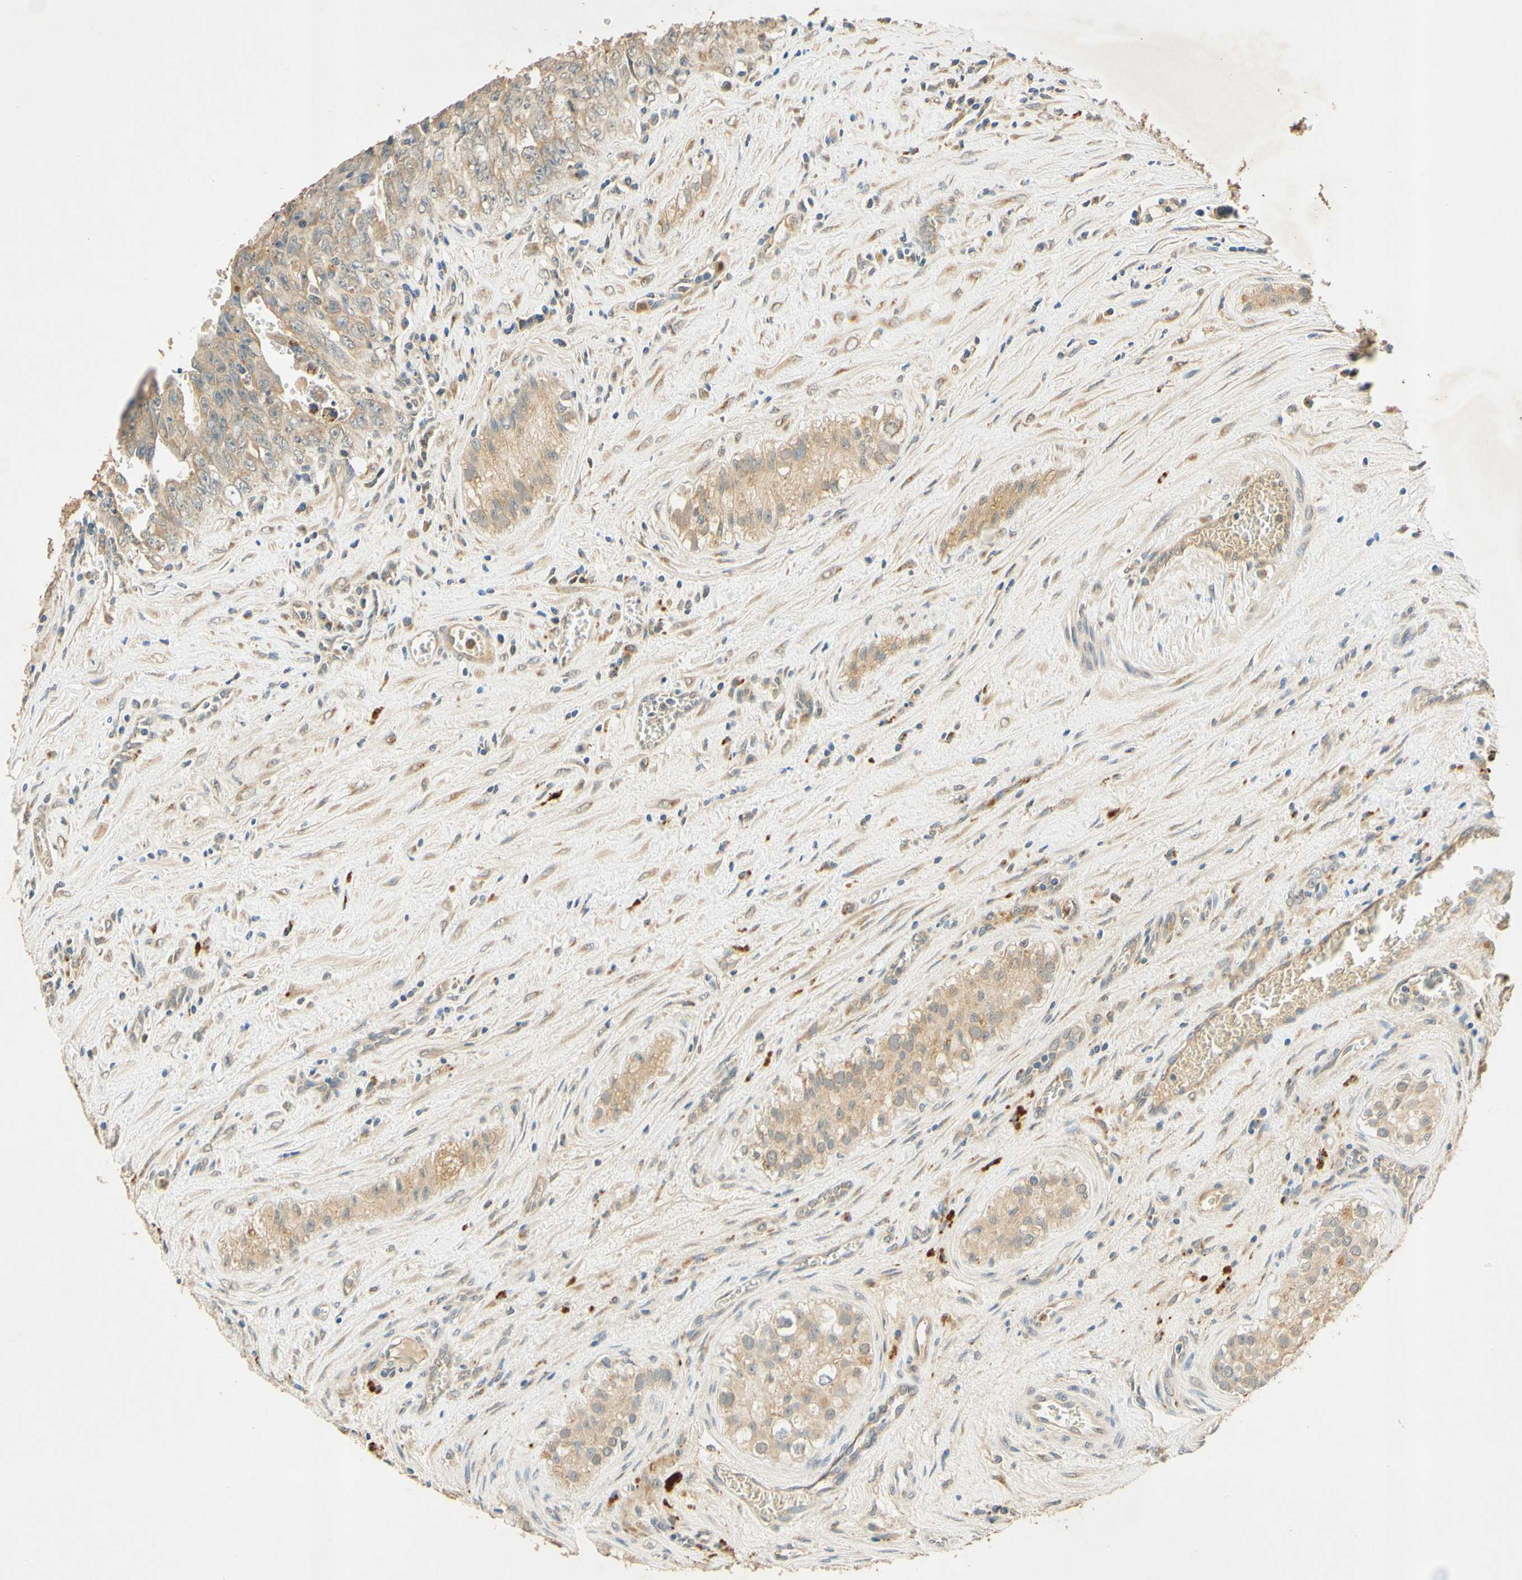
{"staining": {"intensity": "weak", "quantity": ">75%", "location": "cytoplasmic/membranous"}, "tissue": "testis cancer", "cell_type": "Tumor cells", "image_type": "cancer", "snomed": [{"axis": "morphology", "description": "Carcinoma, Embryonal, NOS"}, {"axis": "topography", "description": "Testis"}], "caption": "A low amount of weak cytoplasmic/membranous staining is identified in approximately >75% of tumor cells in testis embryonal carcinoma tissue. (Brightfield microscopy of DAB IHC at high magnification).", "gene": "ENTREP2", "patient": {"sex": "male", "age": 28}}